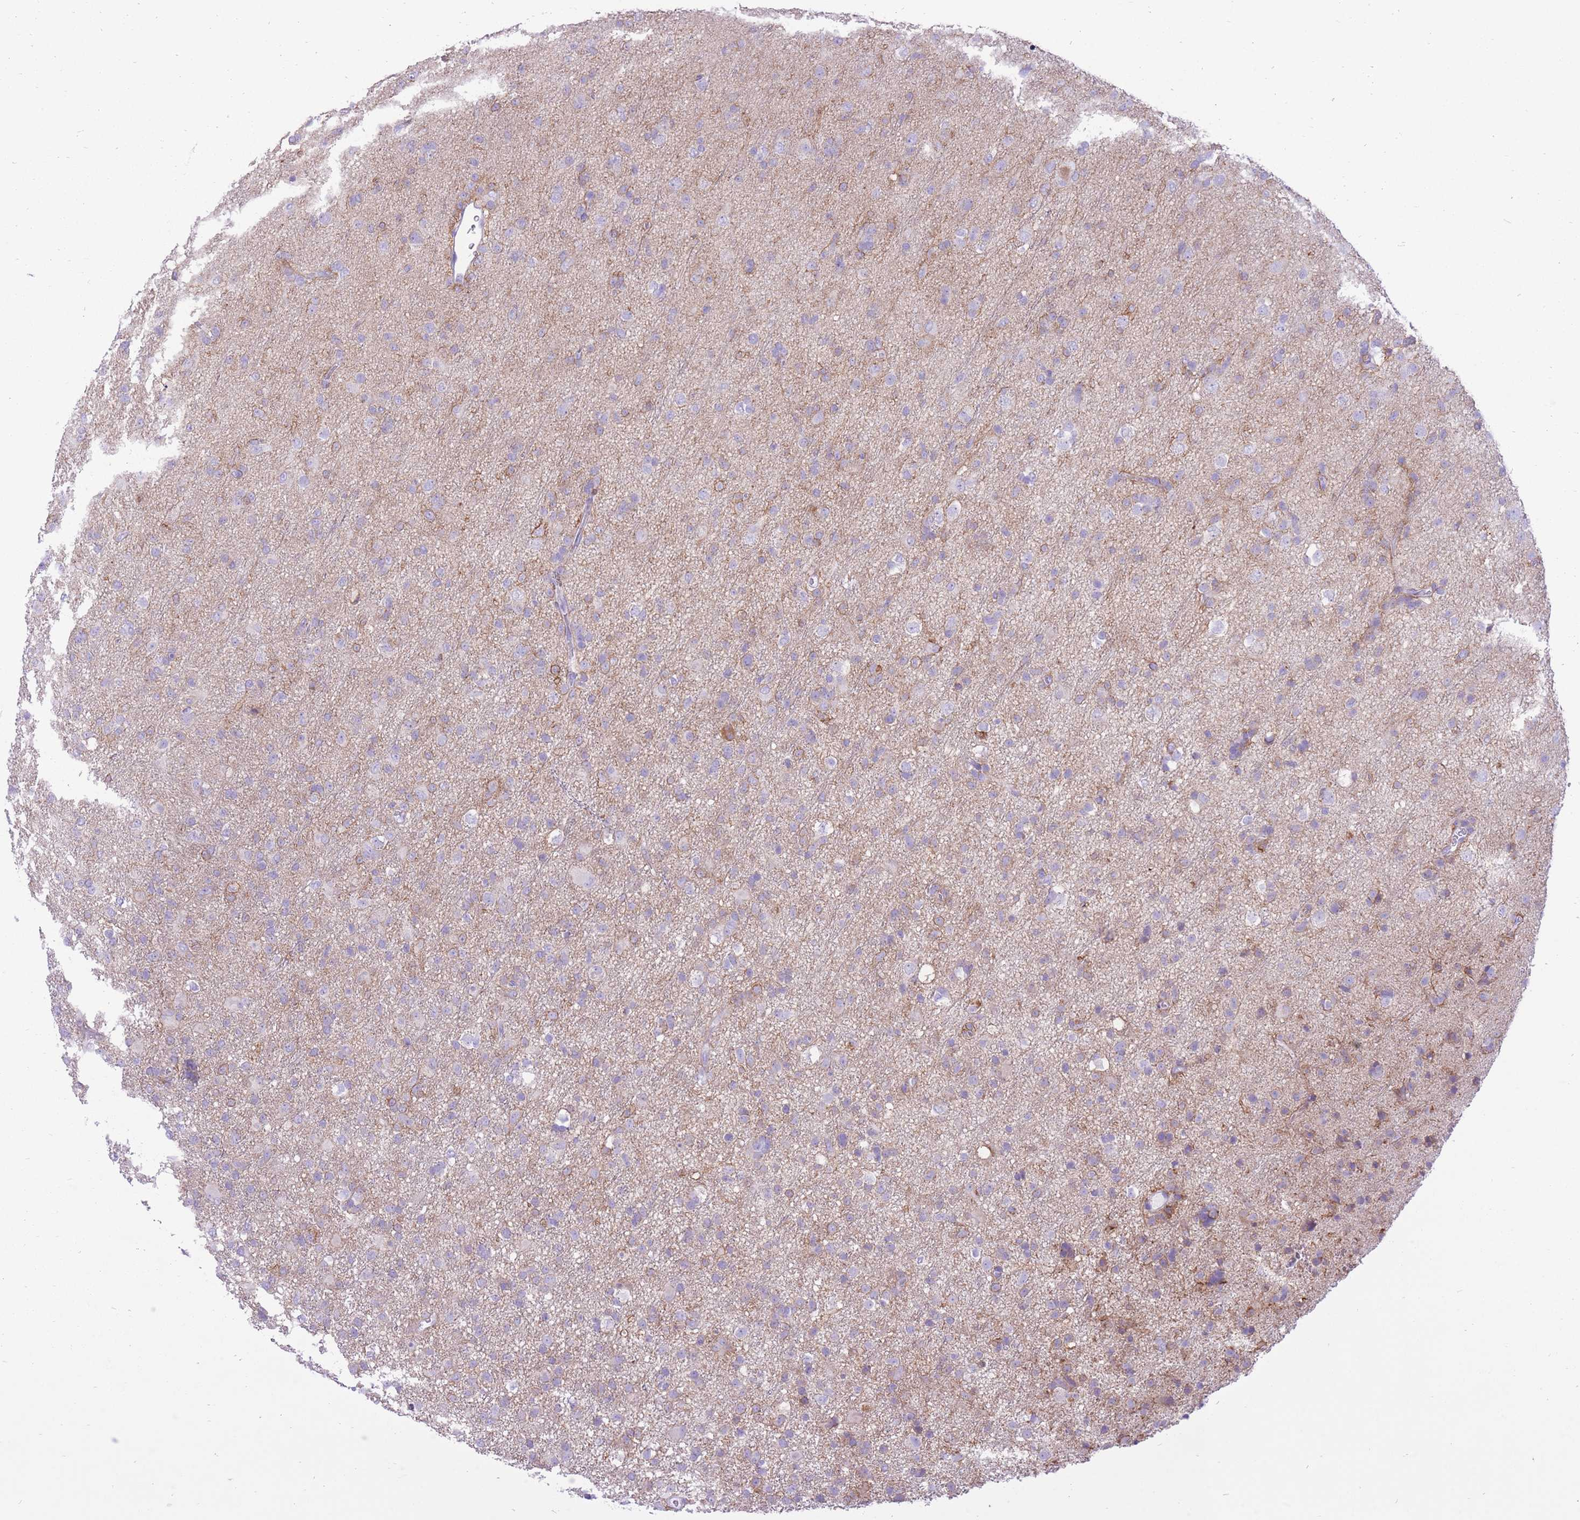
{"staining": {"intensity": "negative", "quantity": "none", "location": "none"}, "tissue": "glioma", "cell_type": "Tumor cells", "image_type": "cancer", "snomed": [{"axis": "morphology", "description": "Glioma, malignant, Low grade"}, {"axis": "topography", "description": "Brain"}], "caption": "Tumor cells are negative for protein expression in human glioma.", "gene": "SLC4A4", "patient": {"sex": "male", "age": 65}}